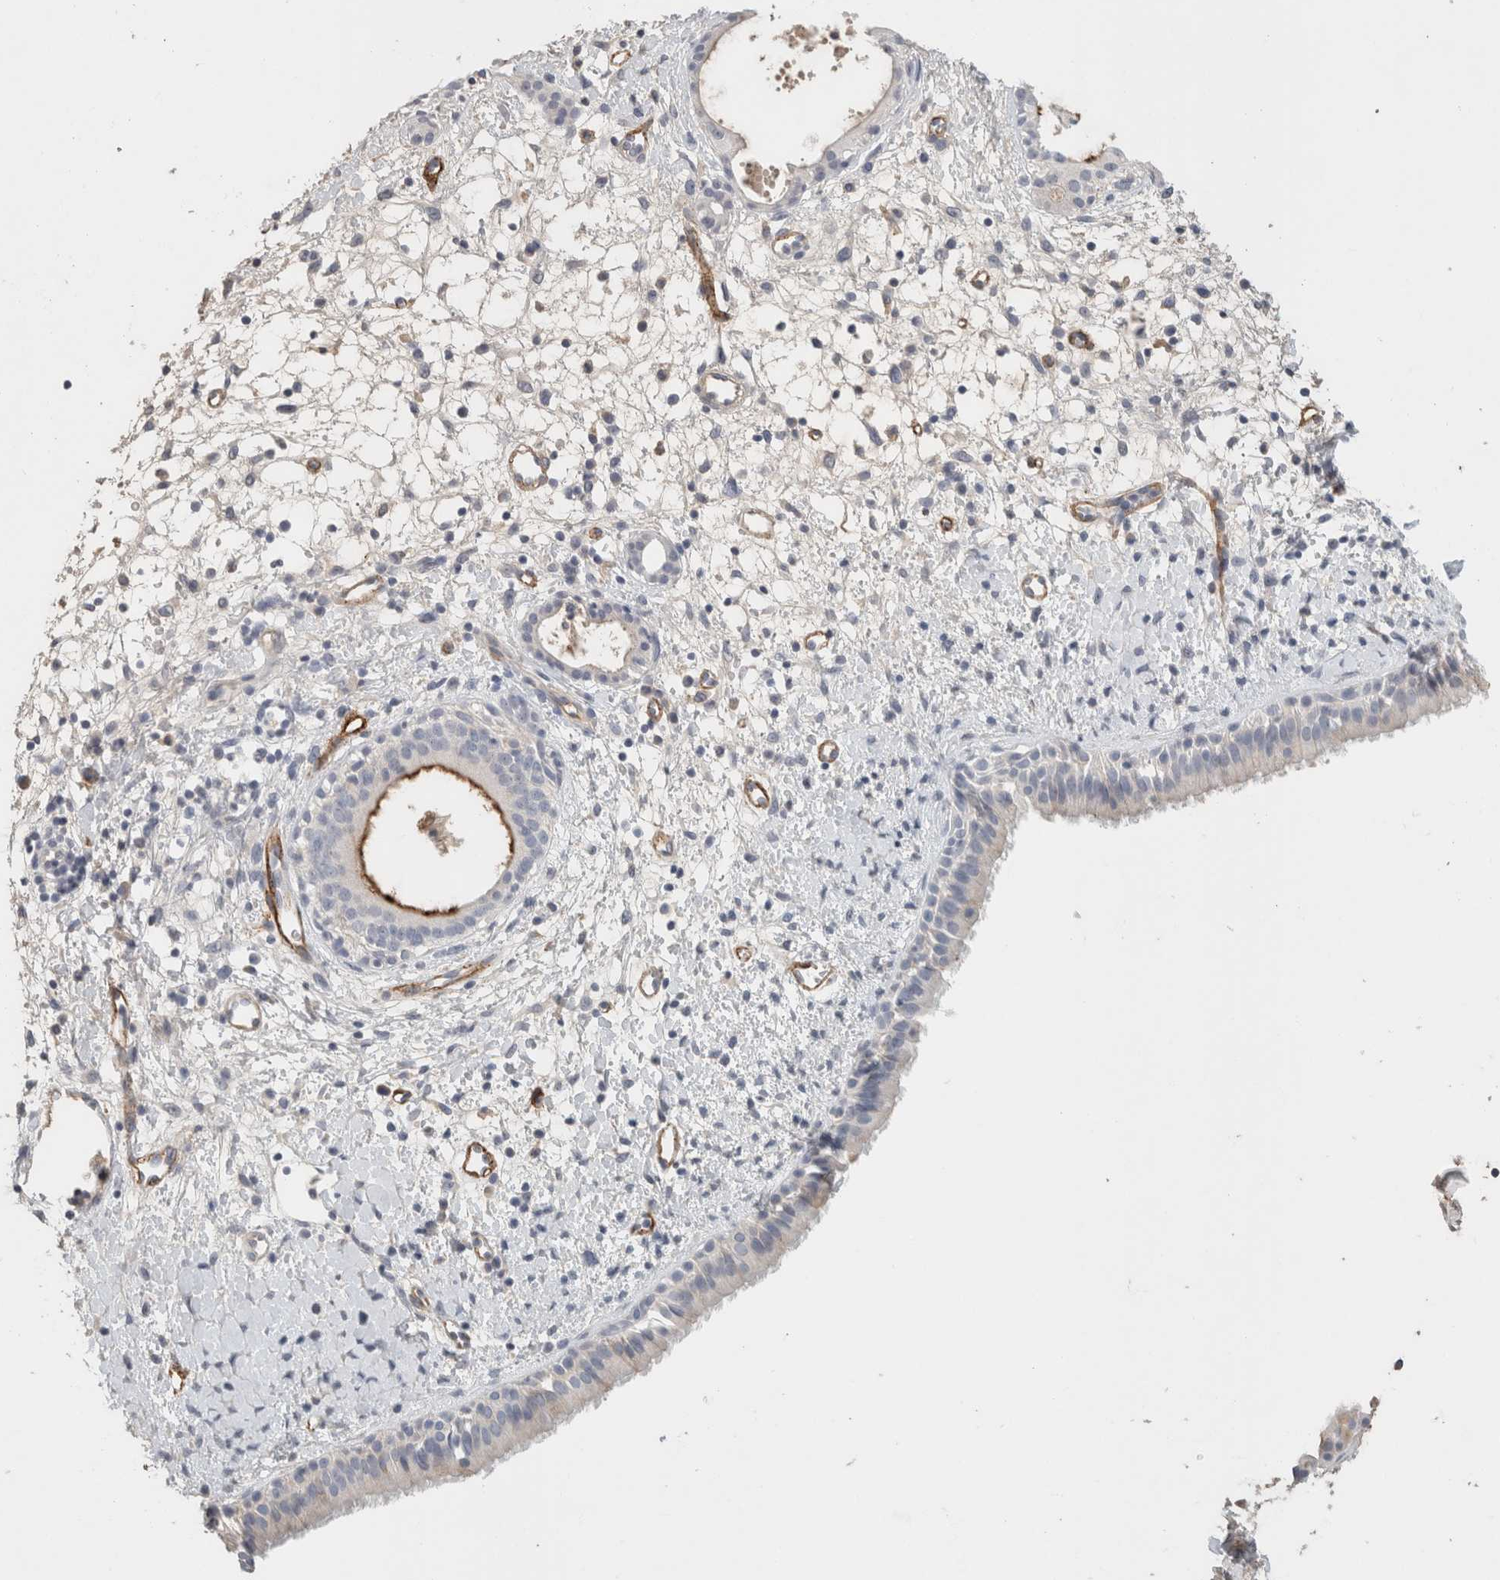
{"staining": {"intensity": "negative", "quantity": "none", "location": "none"}, "tissue": "nasopharynx", "cell_type": "Respiratory epithelial cells", "image_type": "normal", "snomed": [{"axis": "morphology", "description": "Normal tissue, NOS"}, {"axis": "topography", "description": "Nasopharynx"}], "caption": "Human nasopharynx stained for a protein using IHC reveals no positivity in respiratory epithelial cells.", "gene": "CD36", "patient": {"sex": "male", "age": 22}}